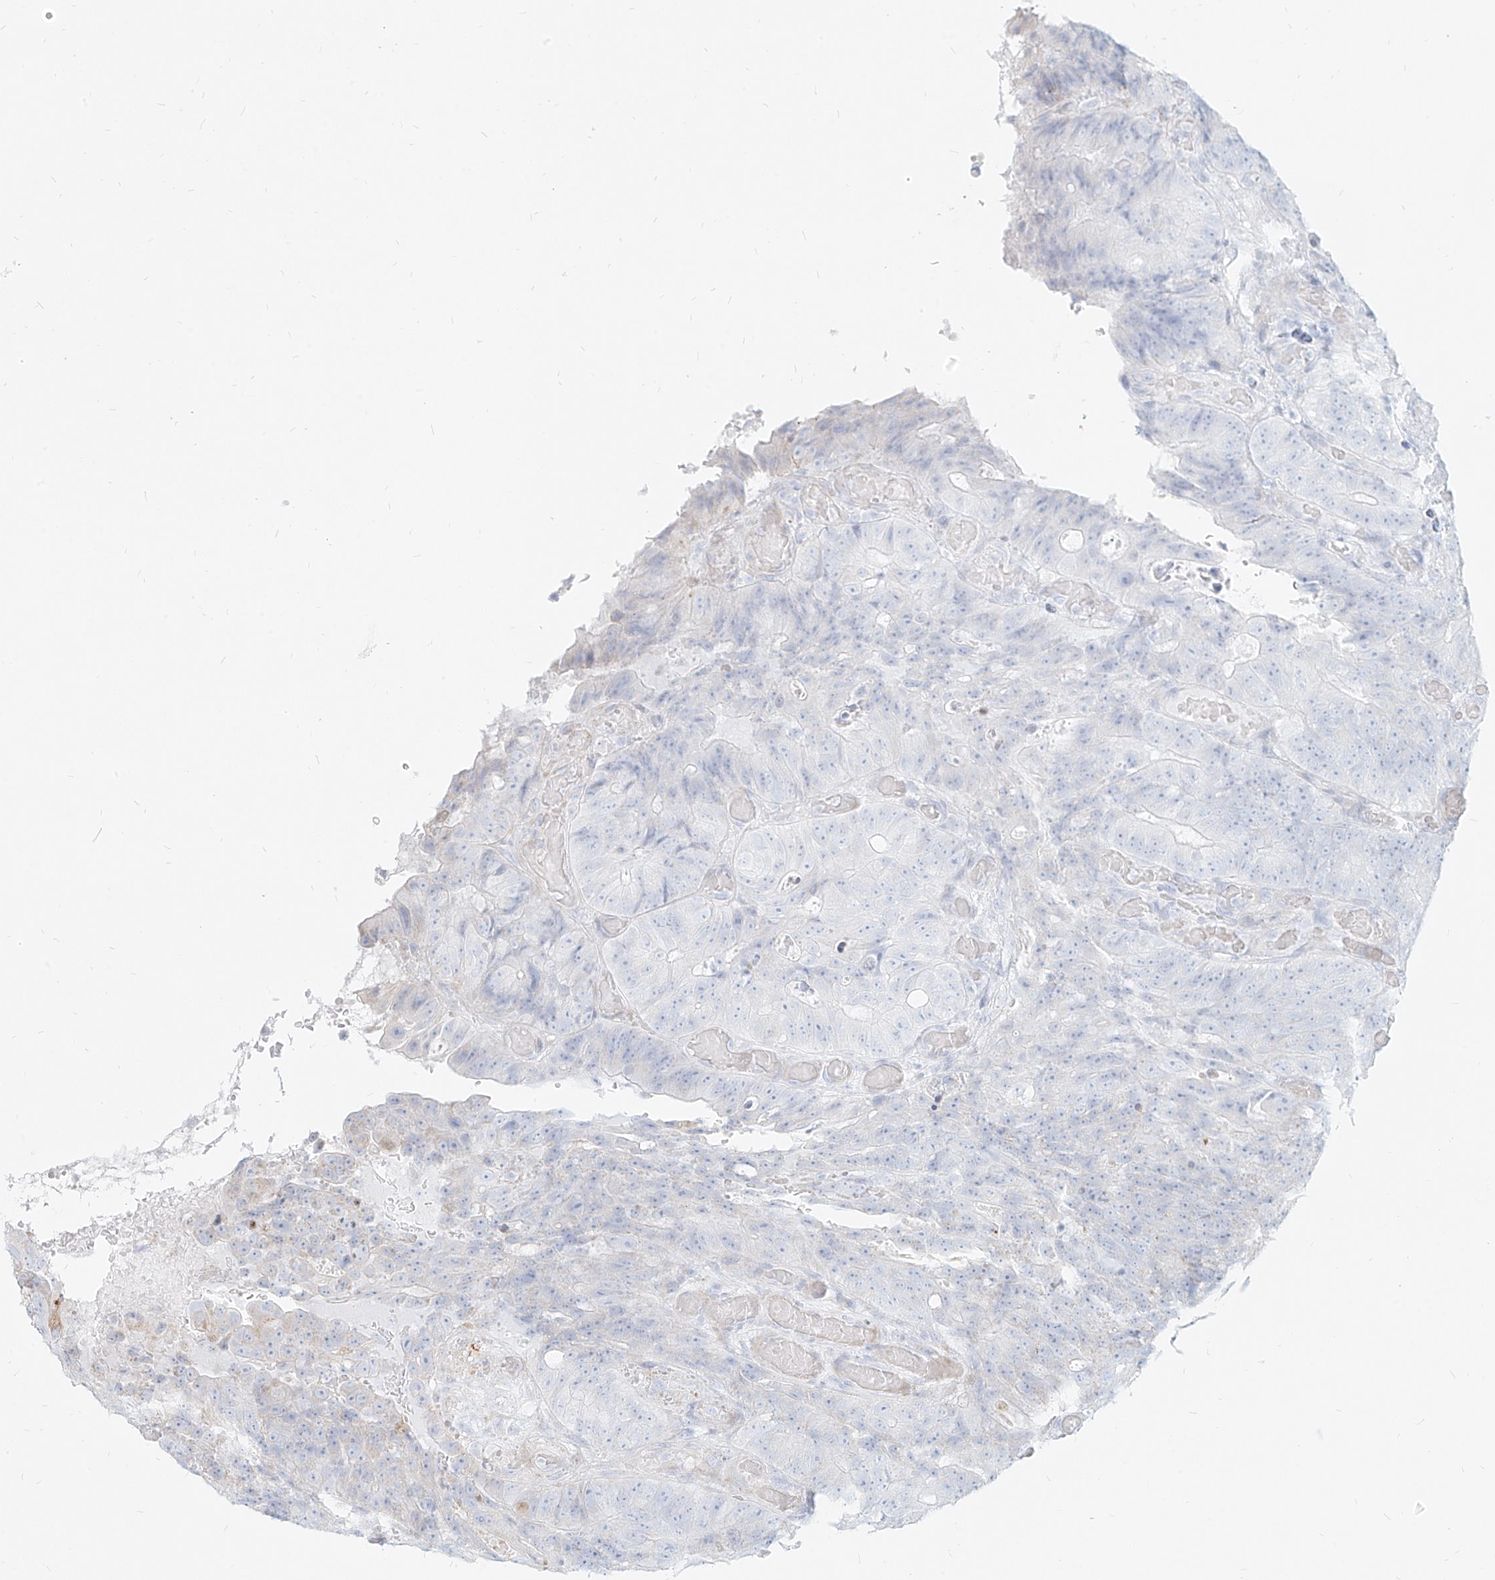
{"staining": {"intensity": "negative", "quantity": "none", "location": "none"}, "tissue": "colorectal cancer", "cell_type": "Tumor cells", "image_type": "cancer", "snomed": [{"axis": "morphology", "description": "Adenocarcinoma, NOS"}, {"axis": "topography", "description": "Colon"}], "caption": "This is an immunohistochemistry (IHC) photomicrograph of colorectal adenocarcinoma. There is no positivity in tumor cells.", "gene": "MTX2", "patient": {"sex": "male", "age": 87}}